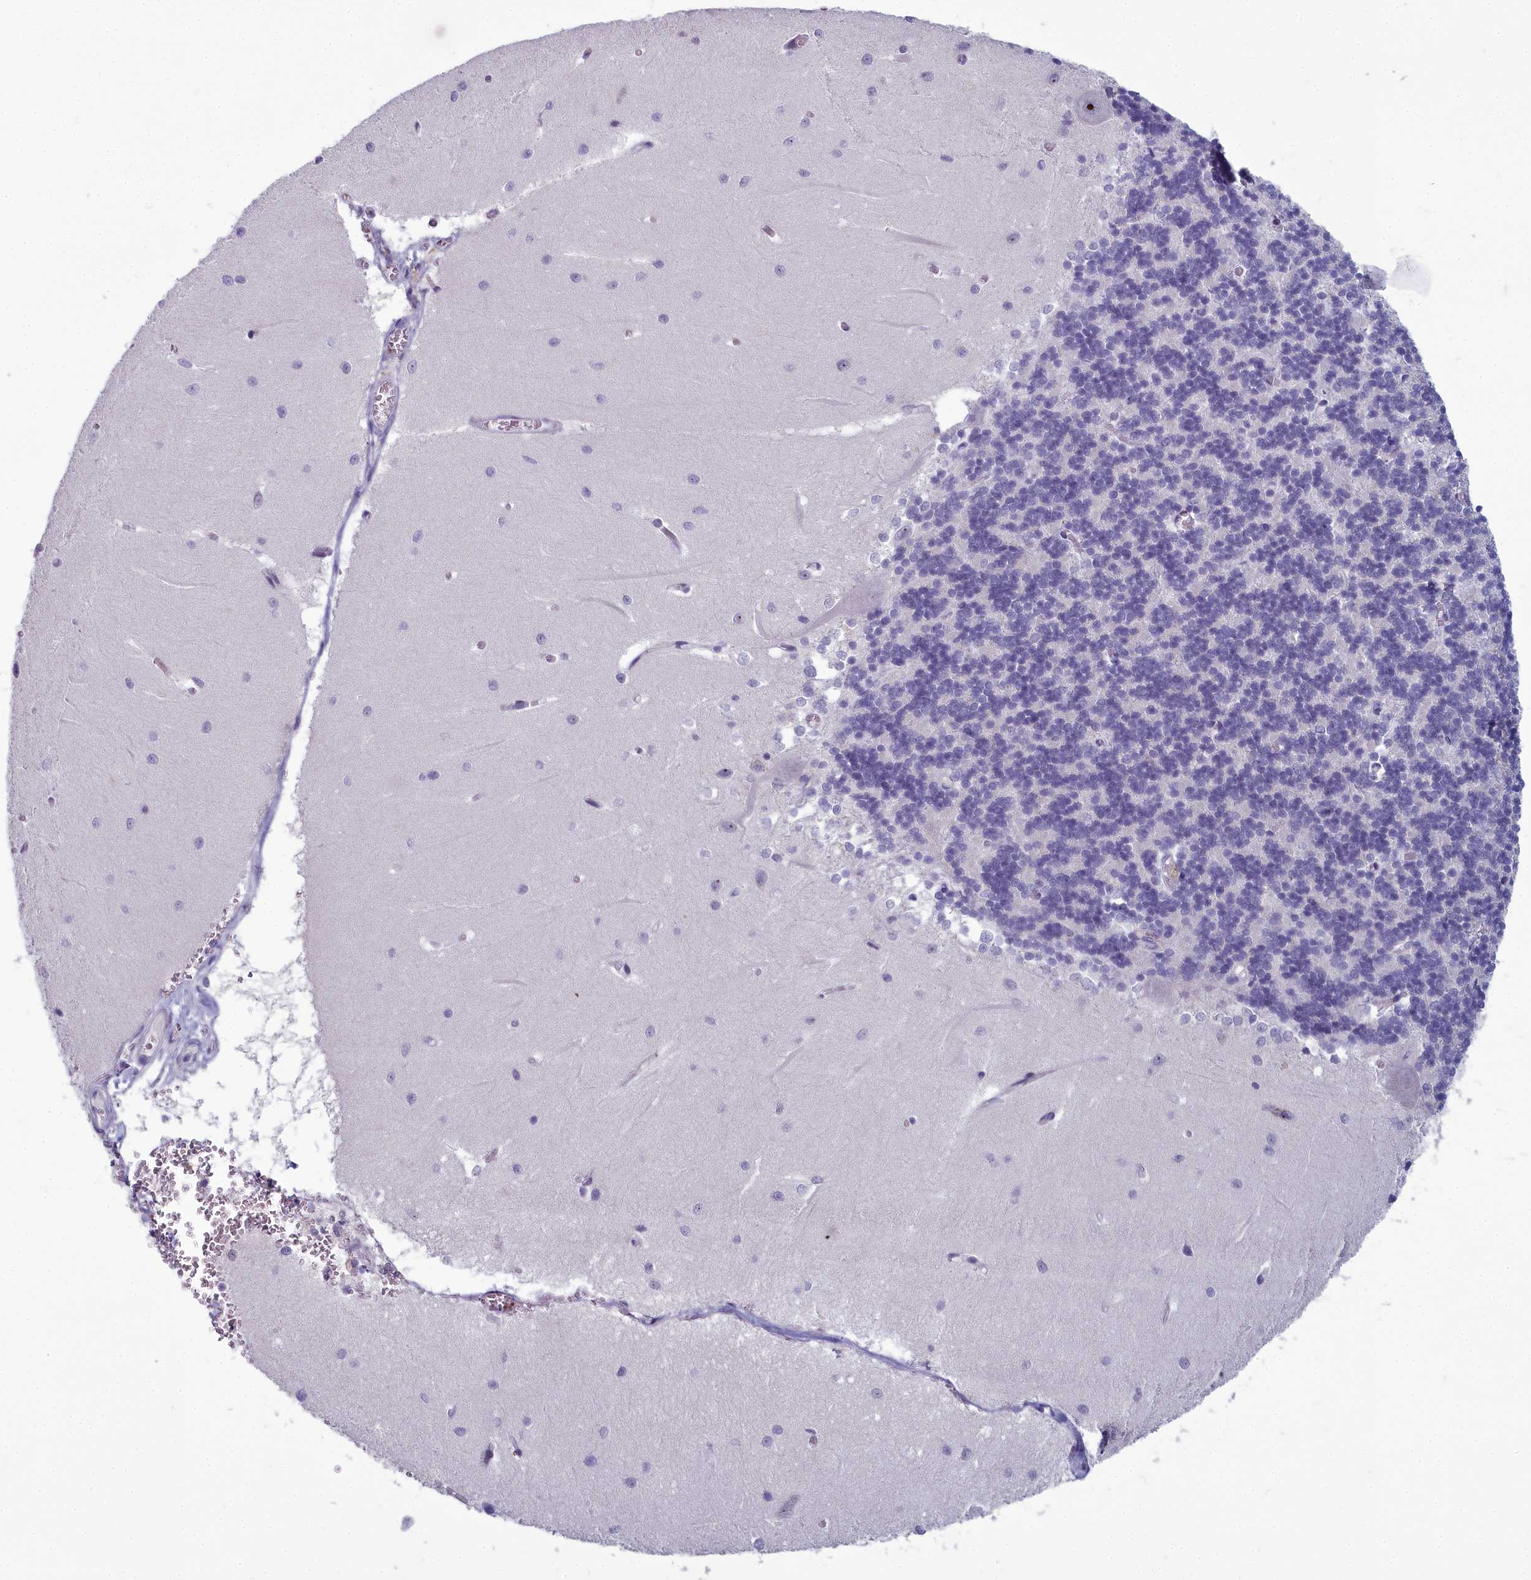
{"staining": {"intensity": "negative", "quantity": "none", "location": "none"}, "tissue": "cerebellum", "cell_type": "Cells in granular layer", "image_type": "normal", "snomed": [{"axis": "morphology", "description": "Normal tissue, NOS"}, {"axis": "topography", "description": "Cerebellum"}], "caption": "A high-resolution histopathology image shows immunohistochemistry staining of normal cerebellum, which displays no significant positivity in cells in granular layer. Brightfield microscopy of immunohistochemistry (IHC) stained with DAB (3,3'-diaminobenzidine) (brown) and hematoxylin (blue), captured at high magnification.", "gene": "INSYN2A", "patient": {"sex": "male", "age": 37}}